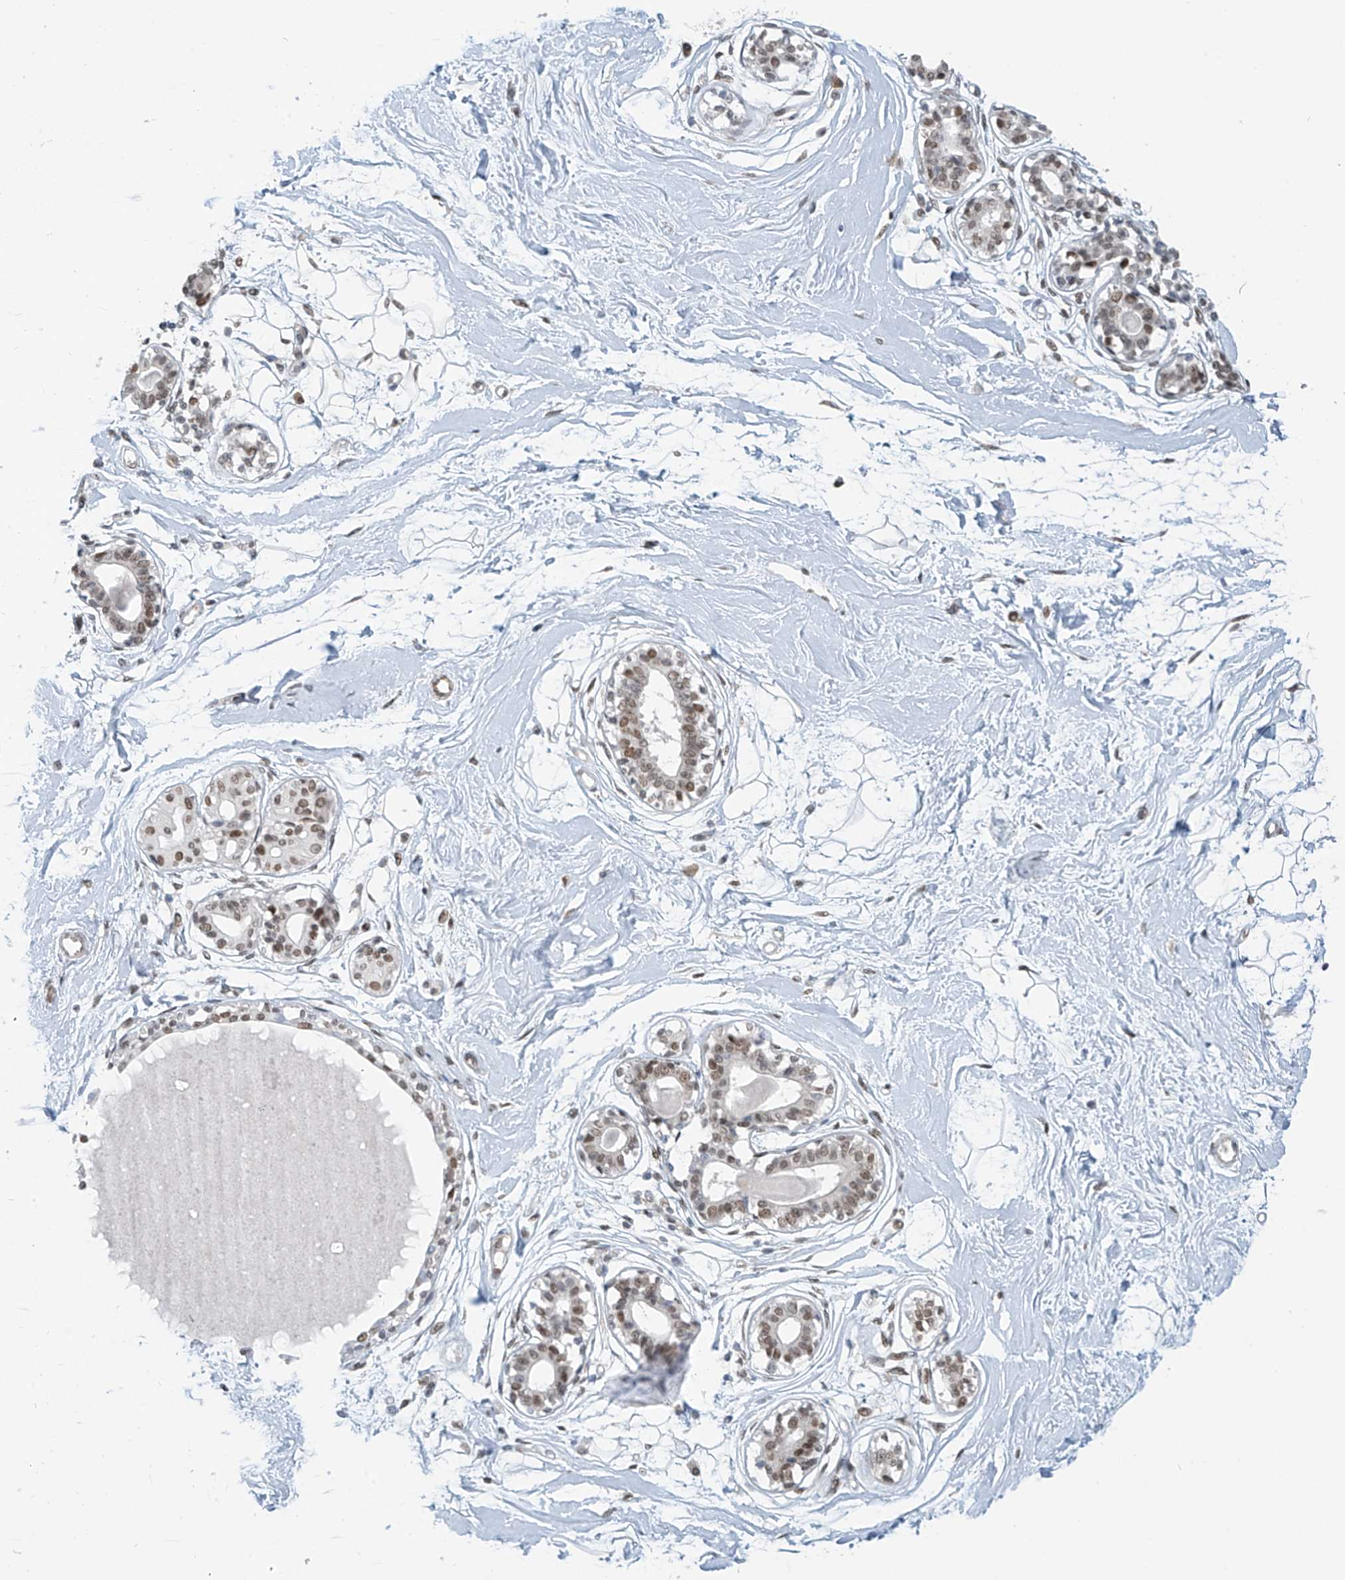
{"staining": {"intensity": "weak", "quantity": "25%-75%", "location": "nuclear"}, "tissue": "breast", "cell_type": "Adipocytes", "image_type": "normal", "snomed": [{"axis": "morphology", "description": "Normal tissue, NOS"}, {"axis": "topography", "description": "Breast"}], "caption": "The immunohistochemical stain shows weak nuclear staining in adipocytes of unremarkable breast. The protein is stained brown, and the nuclei are stained in blue (DAB (3,3'-diaminobenzidine) IHC with brightfield microscopy, high magnification).", "gene": "MCM9", "patient": {"sex": "female", "age": 45}}